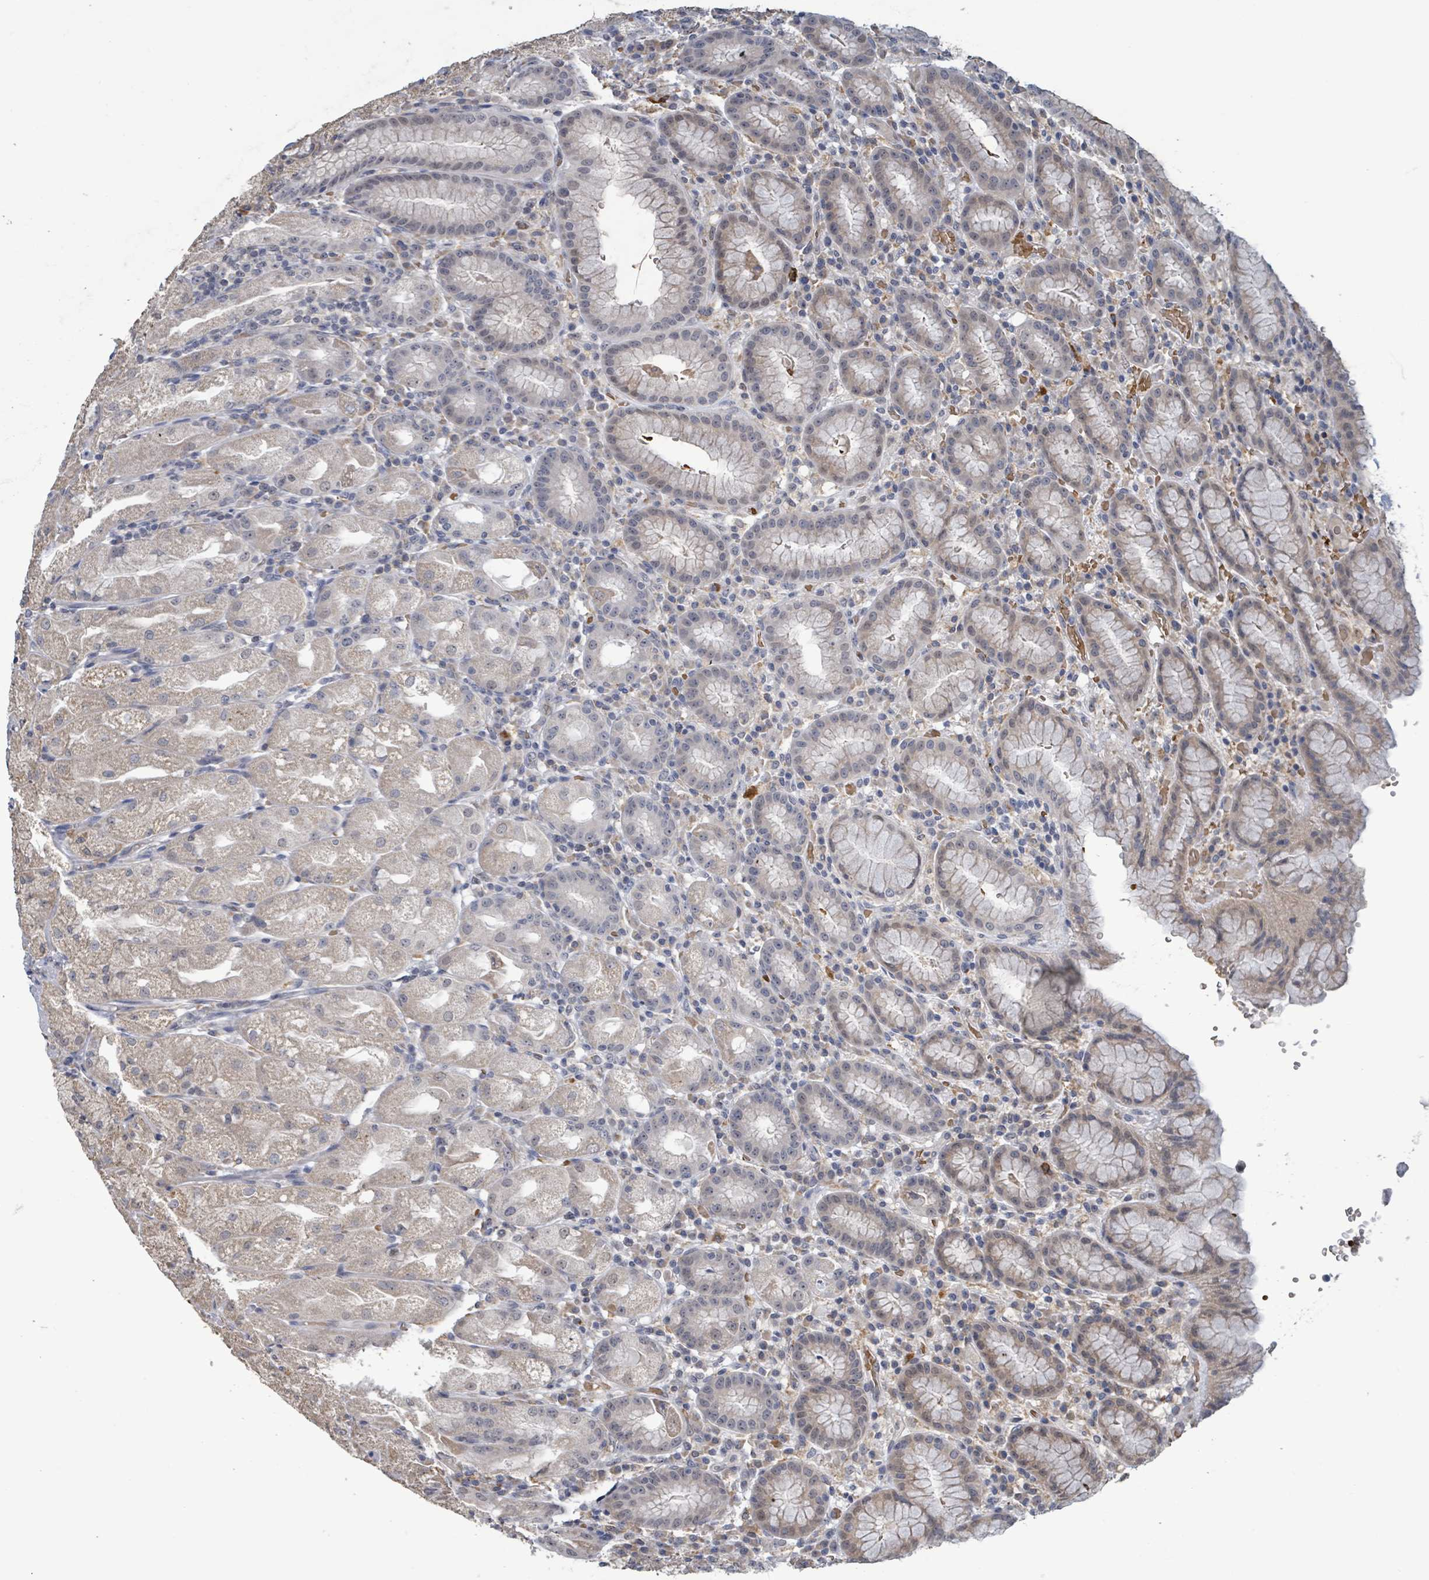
{"staining": {"intensity": "moderate", "quantity": "<25%", "location": "cytoplasmic/membranous"}, "tissue": "stomach", "cell_type": "Glandular cells", "image_type": "normal", "snomed": [{"axis": "morphology", "description": "Normal tissue, NOS"}, {"axis": "topography", "description": "Stomach, upper"}], "caption": "The photomicrograph displays immunohistochemical staining of benign stomach. There is moderate cytoplasmic/membranous staining is identified in about <25% of glandular cells.", "gene": "SEBOX", "patient": {"sex": "male", "age": 52}}